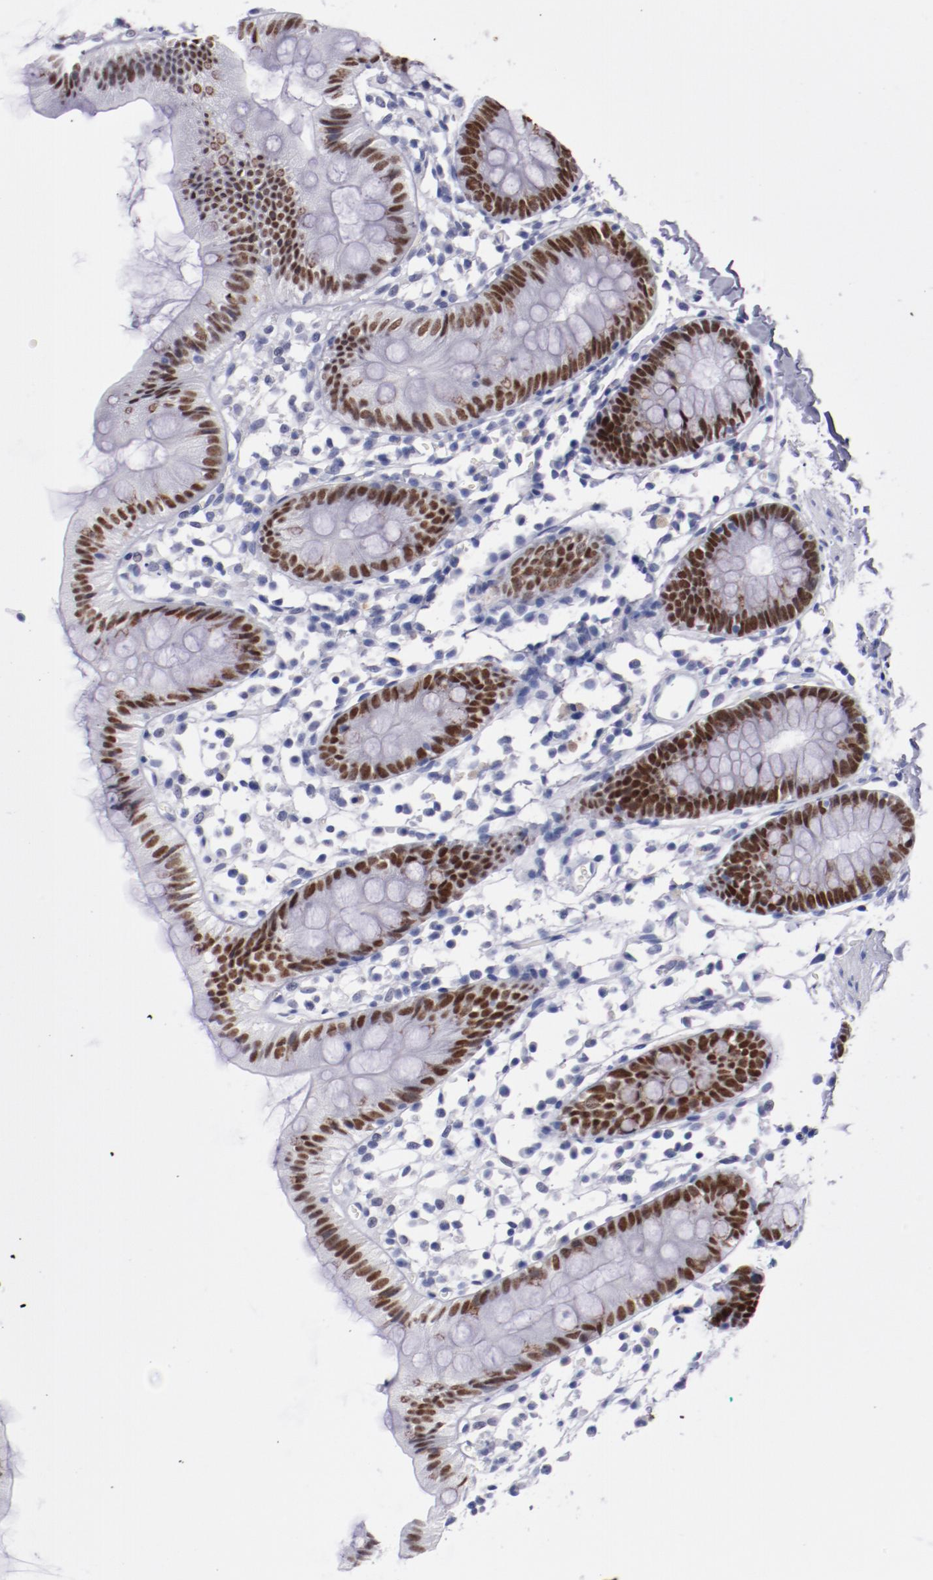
{"staining": {"intensity": "negative", "quantity": "none", "location": "none"}, "tissue": "colon", "cell_type": "Endothelial cells", "image_type": "normal", "snomed": [{"axis": "morphology", "description": "Normal tissue, NOS"}, {"axis": "topography", "description": "Colon"}], "caption": "This image is of unremarkable colon stained with IHC to label a protein in brown with the nuclei are counter-stained blue. There is no positivity in endothelial cells.", "gene": "HNF1B", "patient": {"sex": "male", "age": 14}}